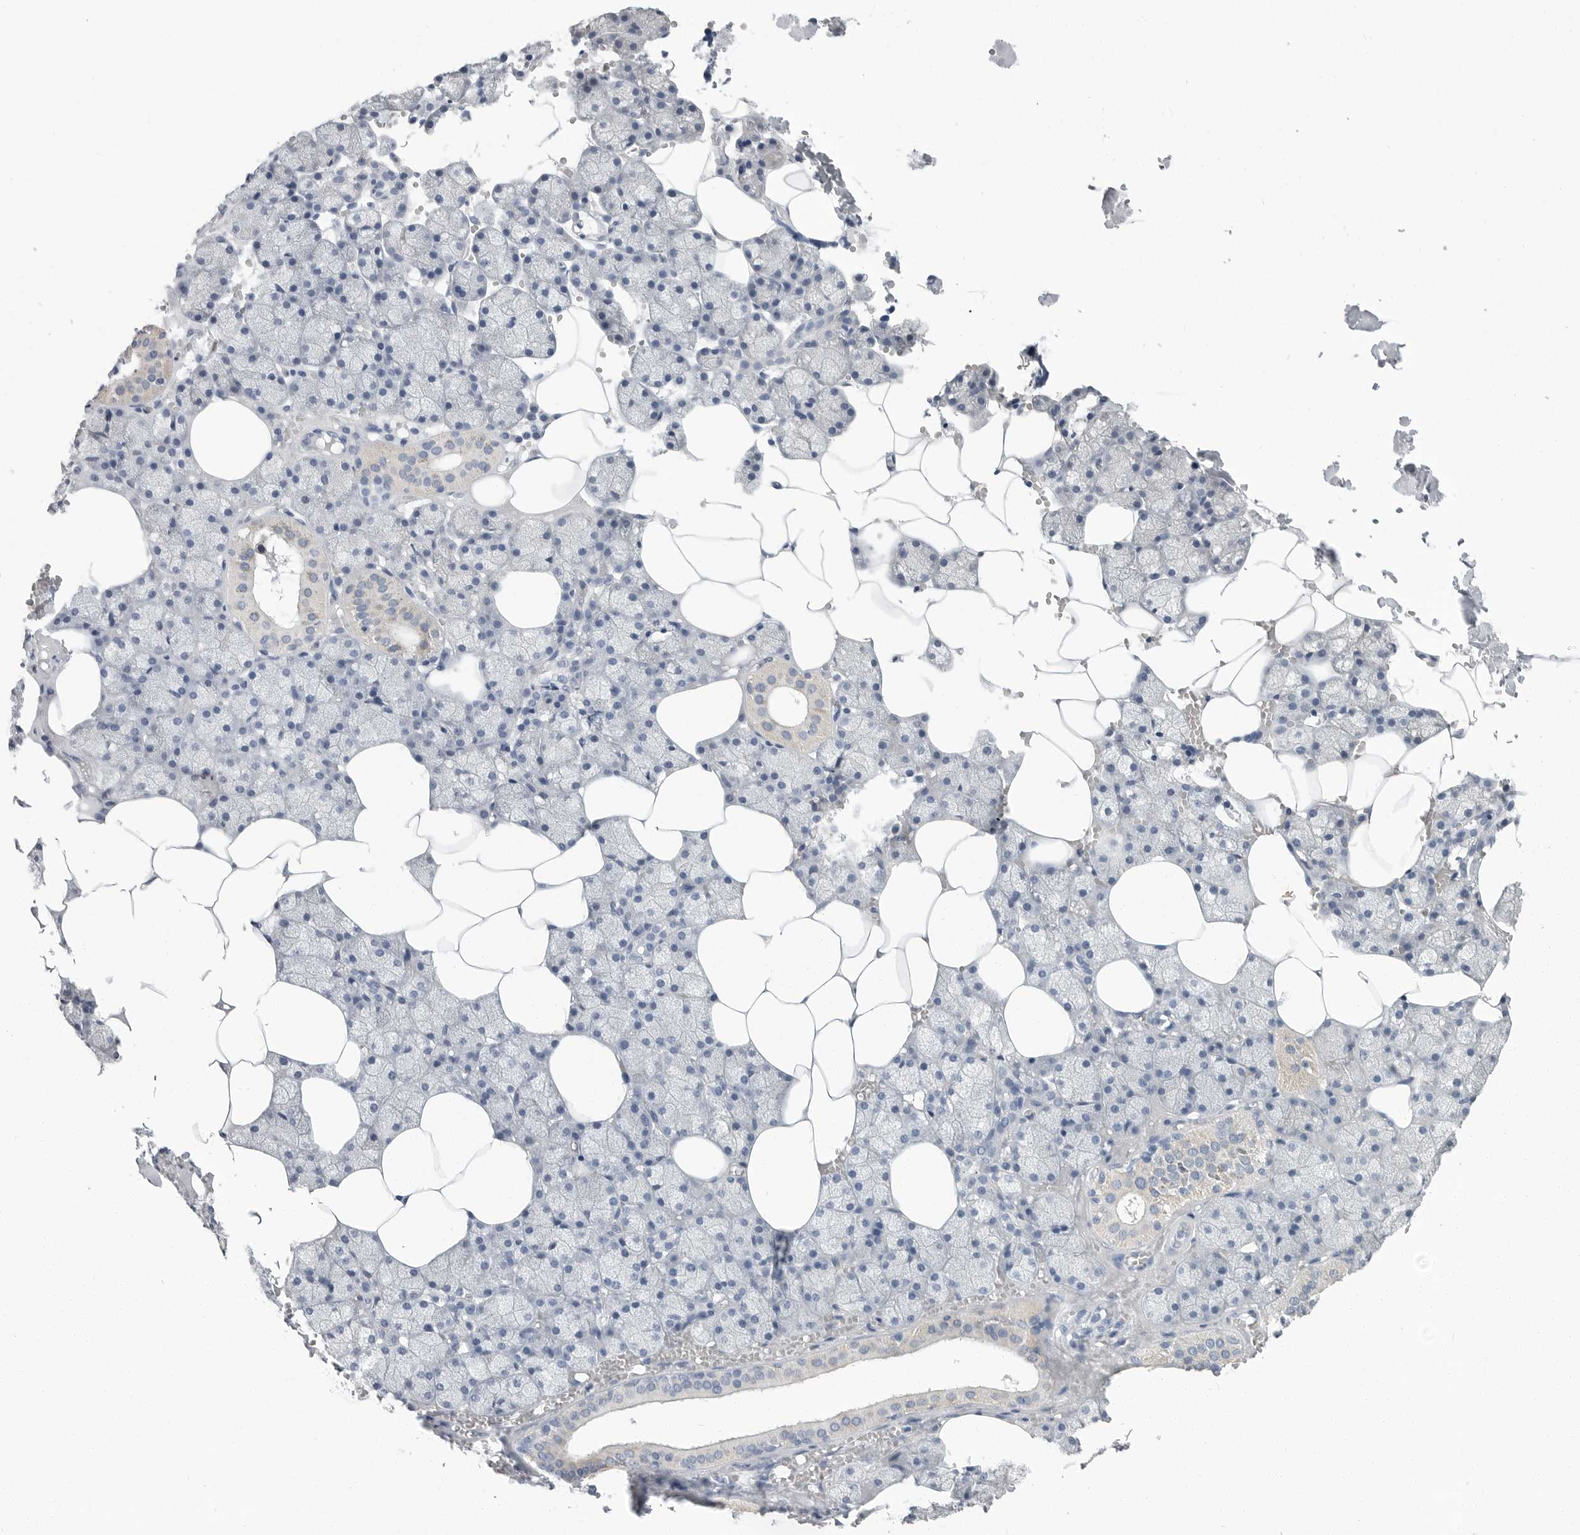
{"staining": {"intensity": "weak", "quantity": "<25%", "location": "cytoplasmic/membranous"}, "tissue": "salivary gland", "cell_type": "Glandular cells", "image_type": "normal", "snomed": [{"axis": "morphology", "description": "Normal tissue, NOS"}, {"axis": "topography", "description": "Salivary gland"}], "caption": "DAB immunohistochemical staining of benign human salivary gland exhibits no significant positivity in glandular cells.", "gene": "PLN", "patient": {"sex": "male", "age": 62}}